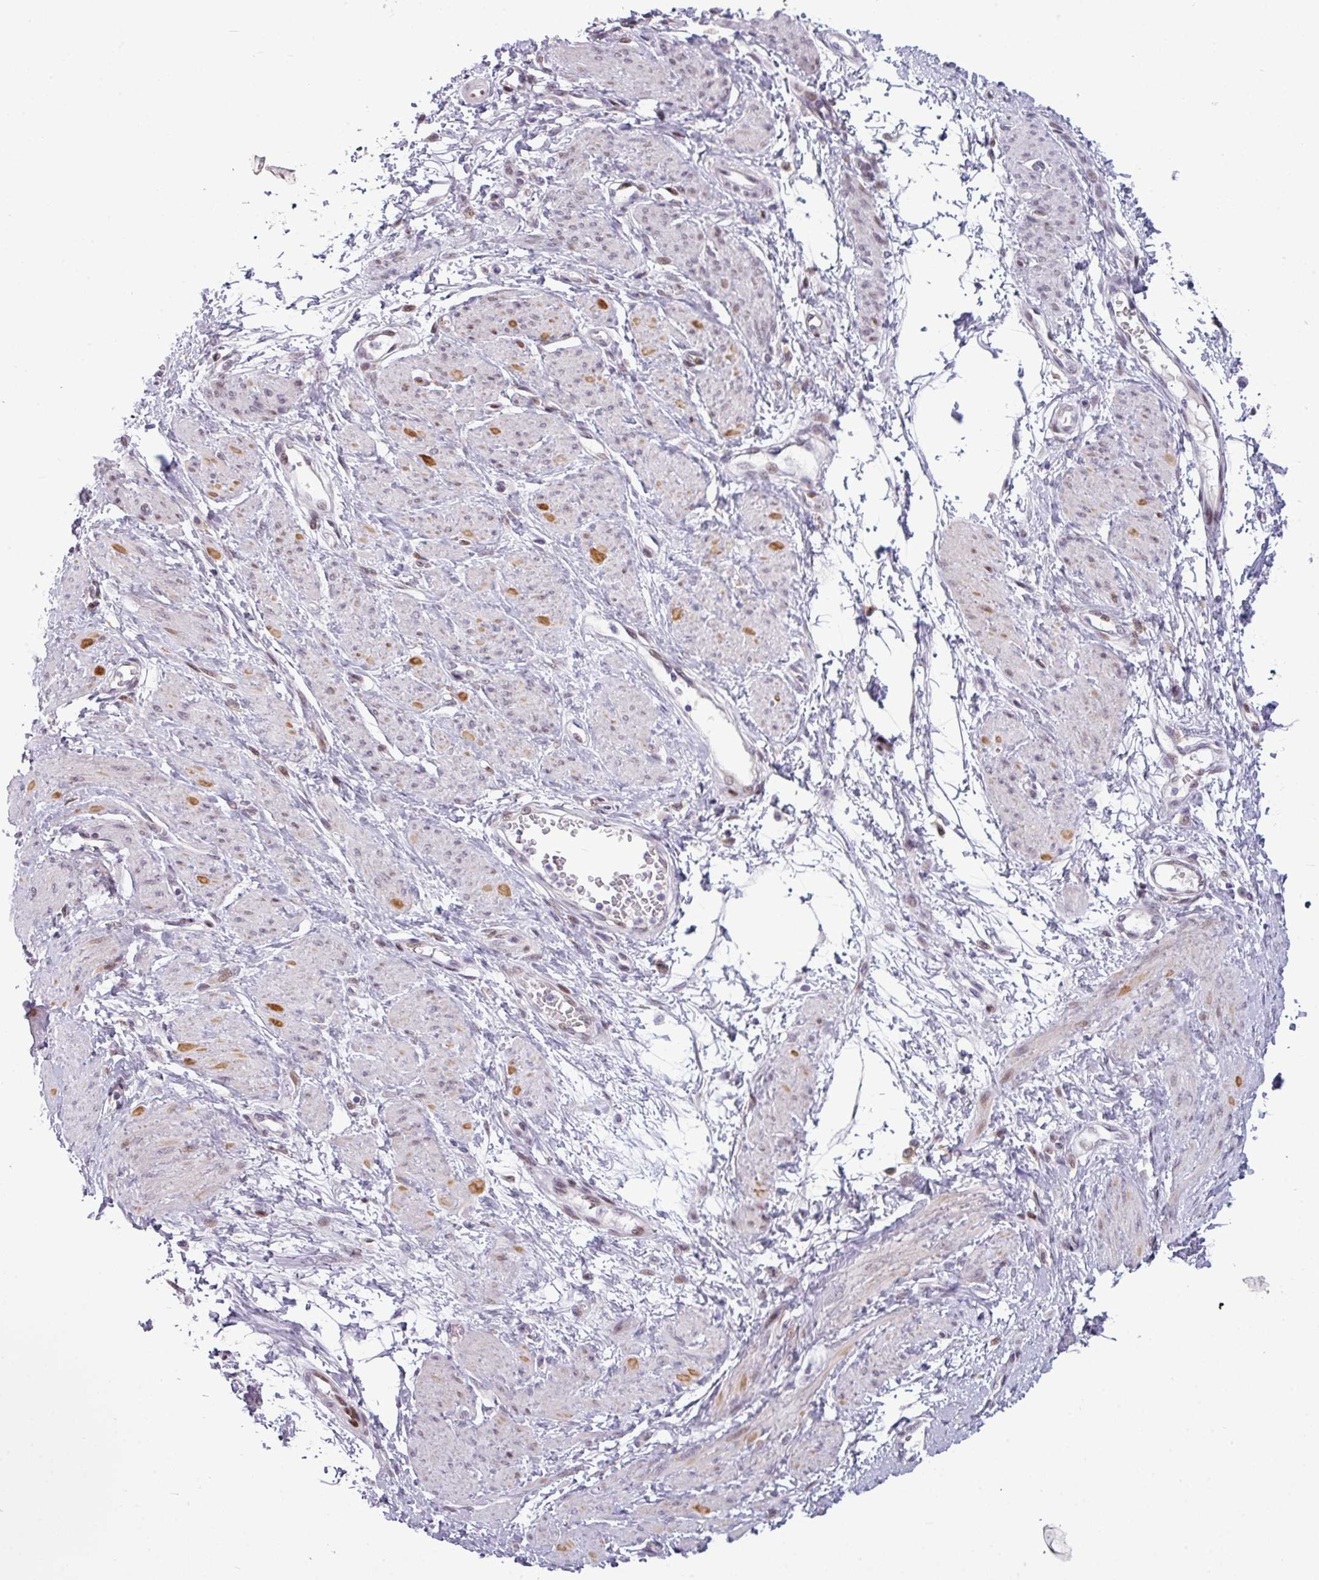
{"staining": {"intensity": "moderate", "quantity": "<25%", "location": "nuclear"}, "tissue": "smooth muscle", "cell_type": "Smooth muscle cells", "image_type": "normal", "snomed": [{"axis": "morphology", "description": "Normal tissue, NOS"}, {"axis": "topography", "description": "Smooth muscle"}, {"axis": "topography", "description": "Uterus"}], "caption": "Immunohistochemistry (IHC) (DAB) staining of normal human smooth muscle reveals moderate nuclear protein expression in approximately <25% of smooth muscle cells.", "gene": "SLC66A2", "patient": {"sex": "female", "age": 39}}